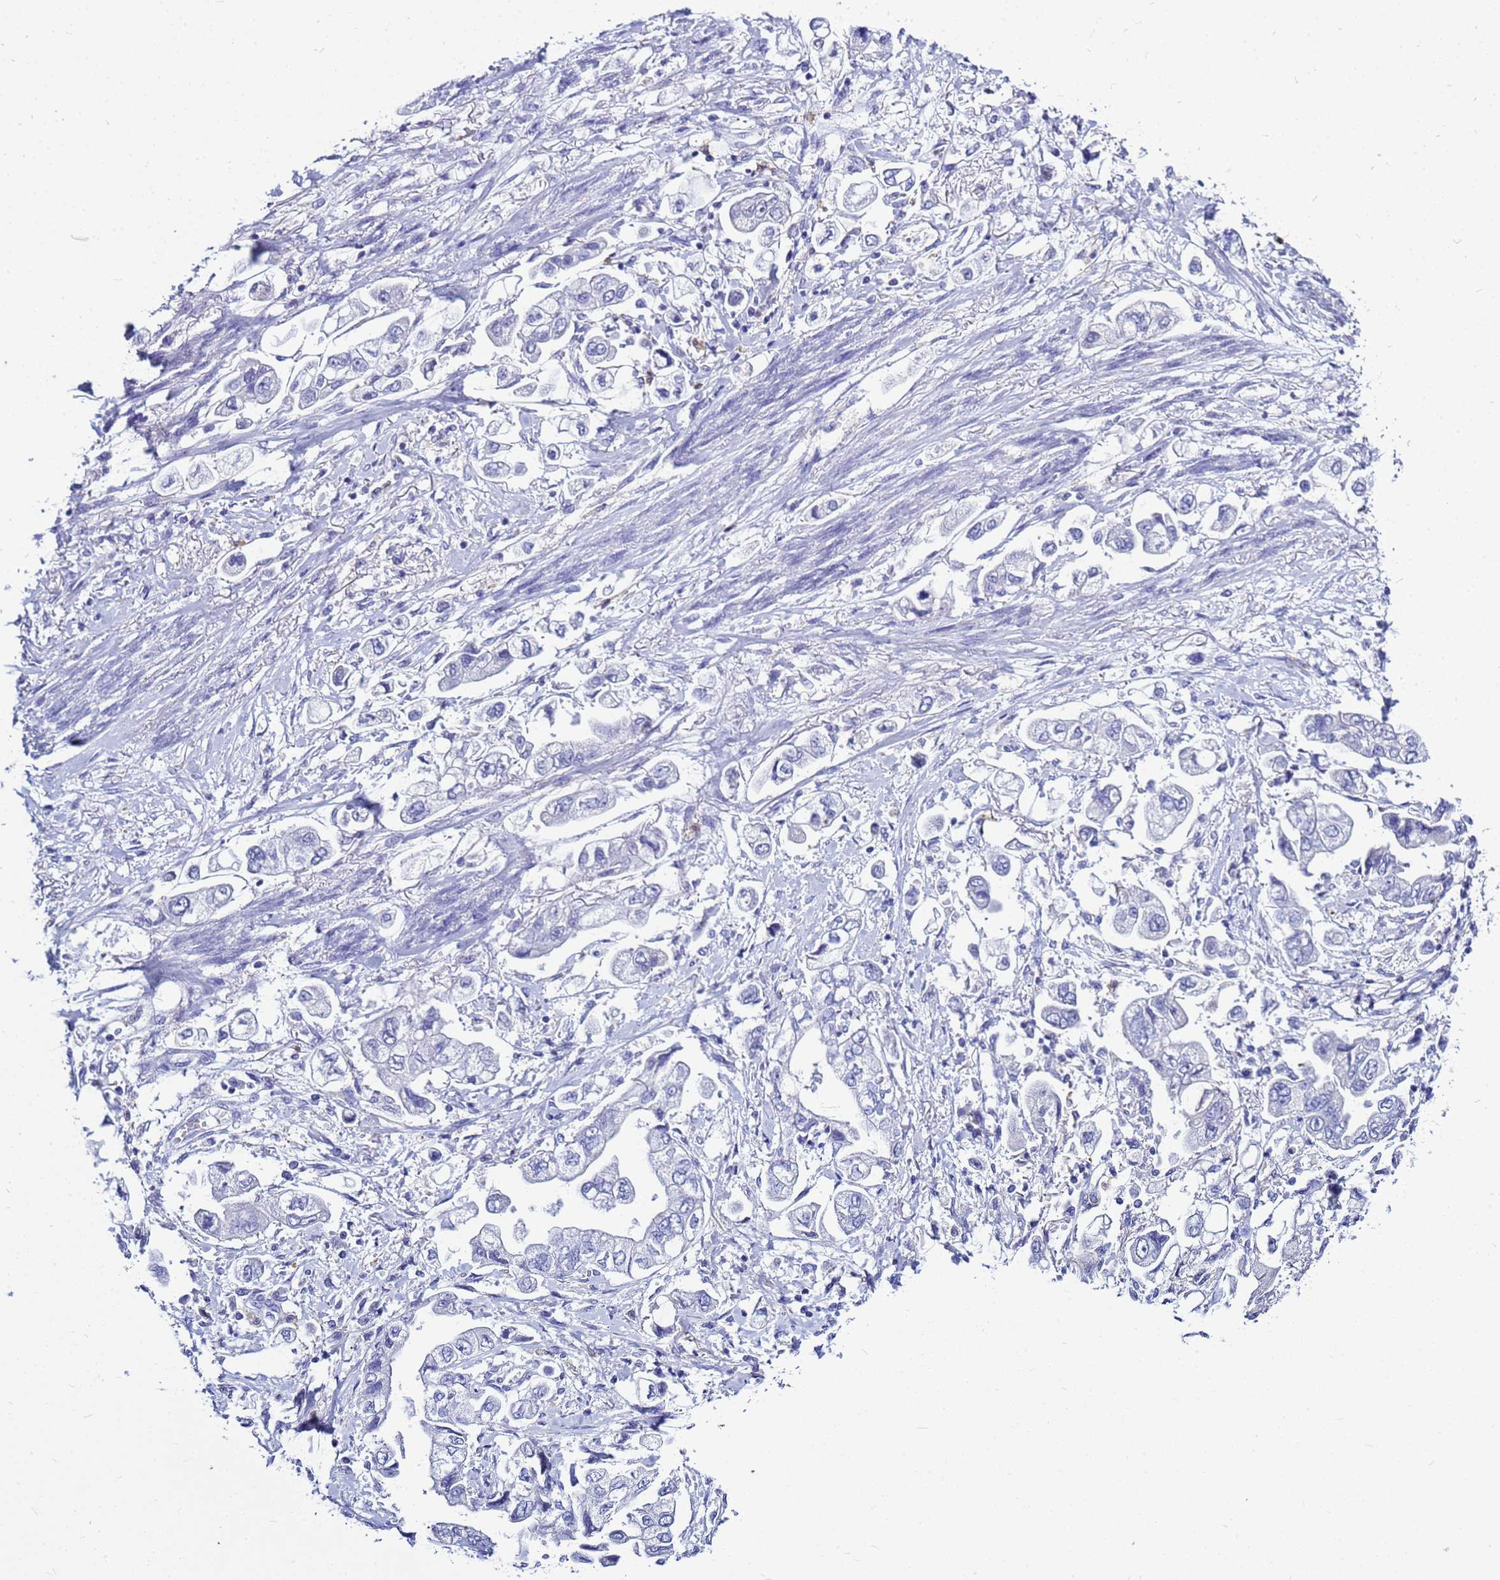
{"staining": {"intensity": "negative", "quantity": "none", "location": "none"}, "tissue": "stomach cancer", "cell_type": "Tumor cells", "image_type": "cancer", "snomed": [{"axis": "morphology", "description": "Adenocarcinoma, NOS"}, {"axis": "topography", "description": "Stomach"}], "caption": "An image of stomach adenocarcinoma stained for a protein exhibits no brown staining in tumor cells.", "gene": "CSTA", "patient": {"sex": "male", "age": 62}}